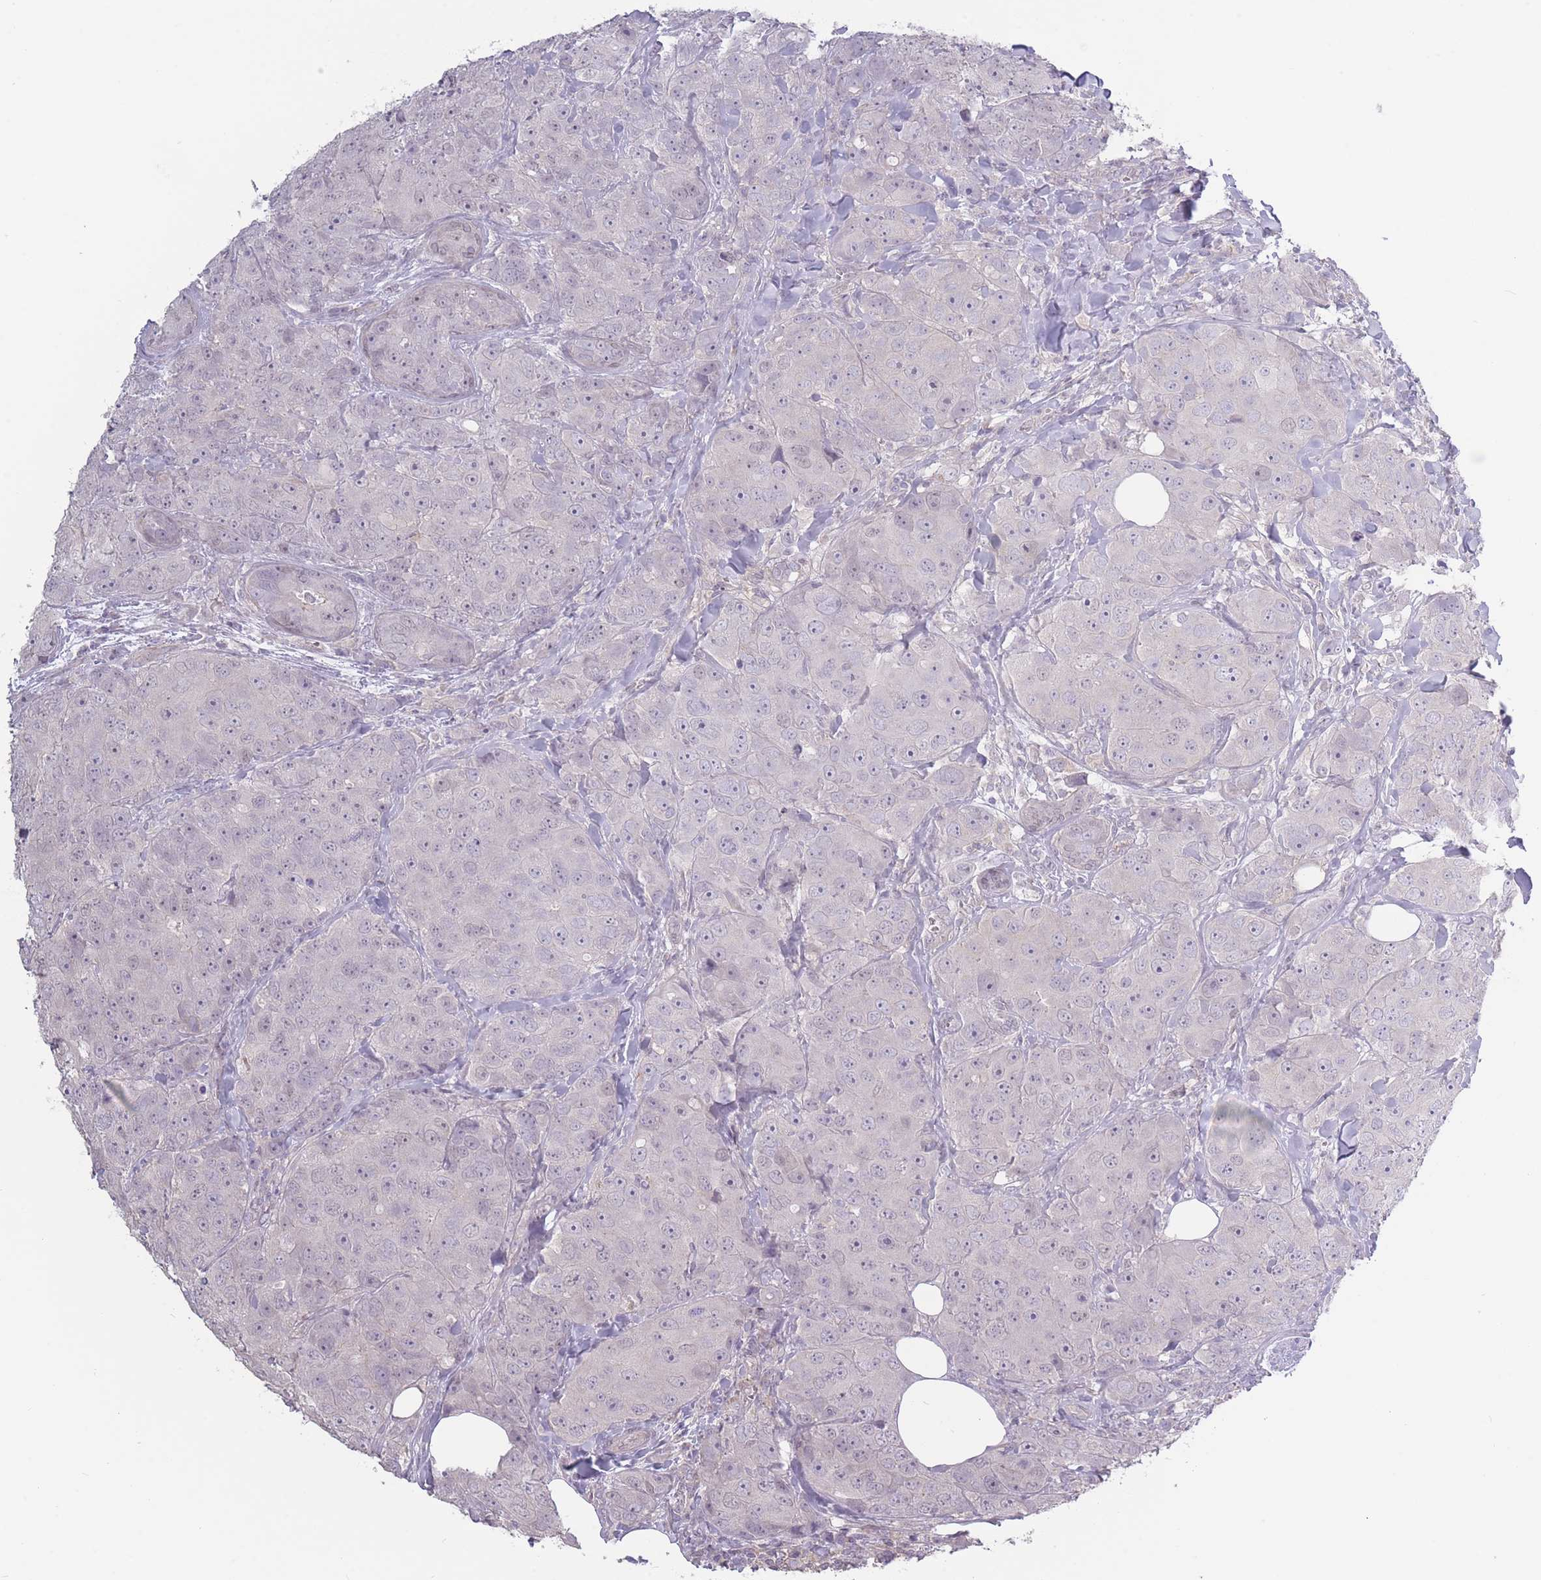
{"staining": {"intensity": "negative", "quantity": "none", "location": "none"}, "tissue": "breast cancer", "cell_type": "Tumor cells", "image_type": "cancer", "snomed": [{"axis": "morphology", "description": "Duct carcinoma"}, {"axis": "topography", "description": "Breast"}], "caption": "Breast invasive ductal carcinoma was stained to show a protein in brown. There is no significant staining in tumor cells.", "gene": "TET3", "patient": {"sex": "female", "age": 43}}